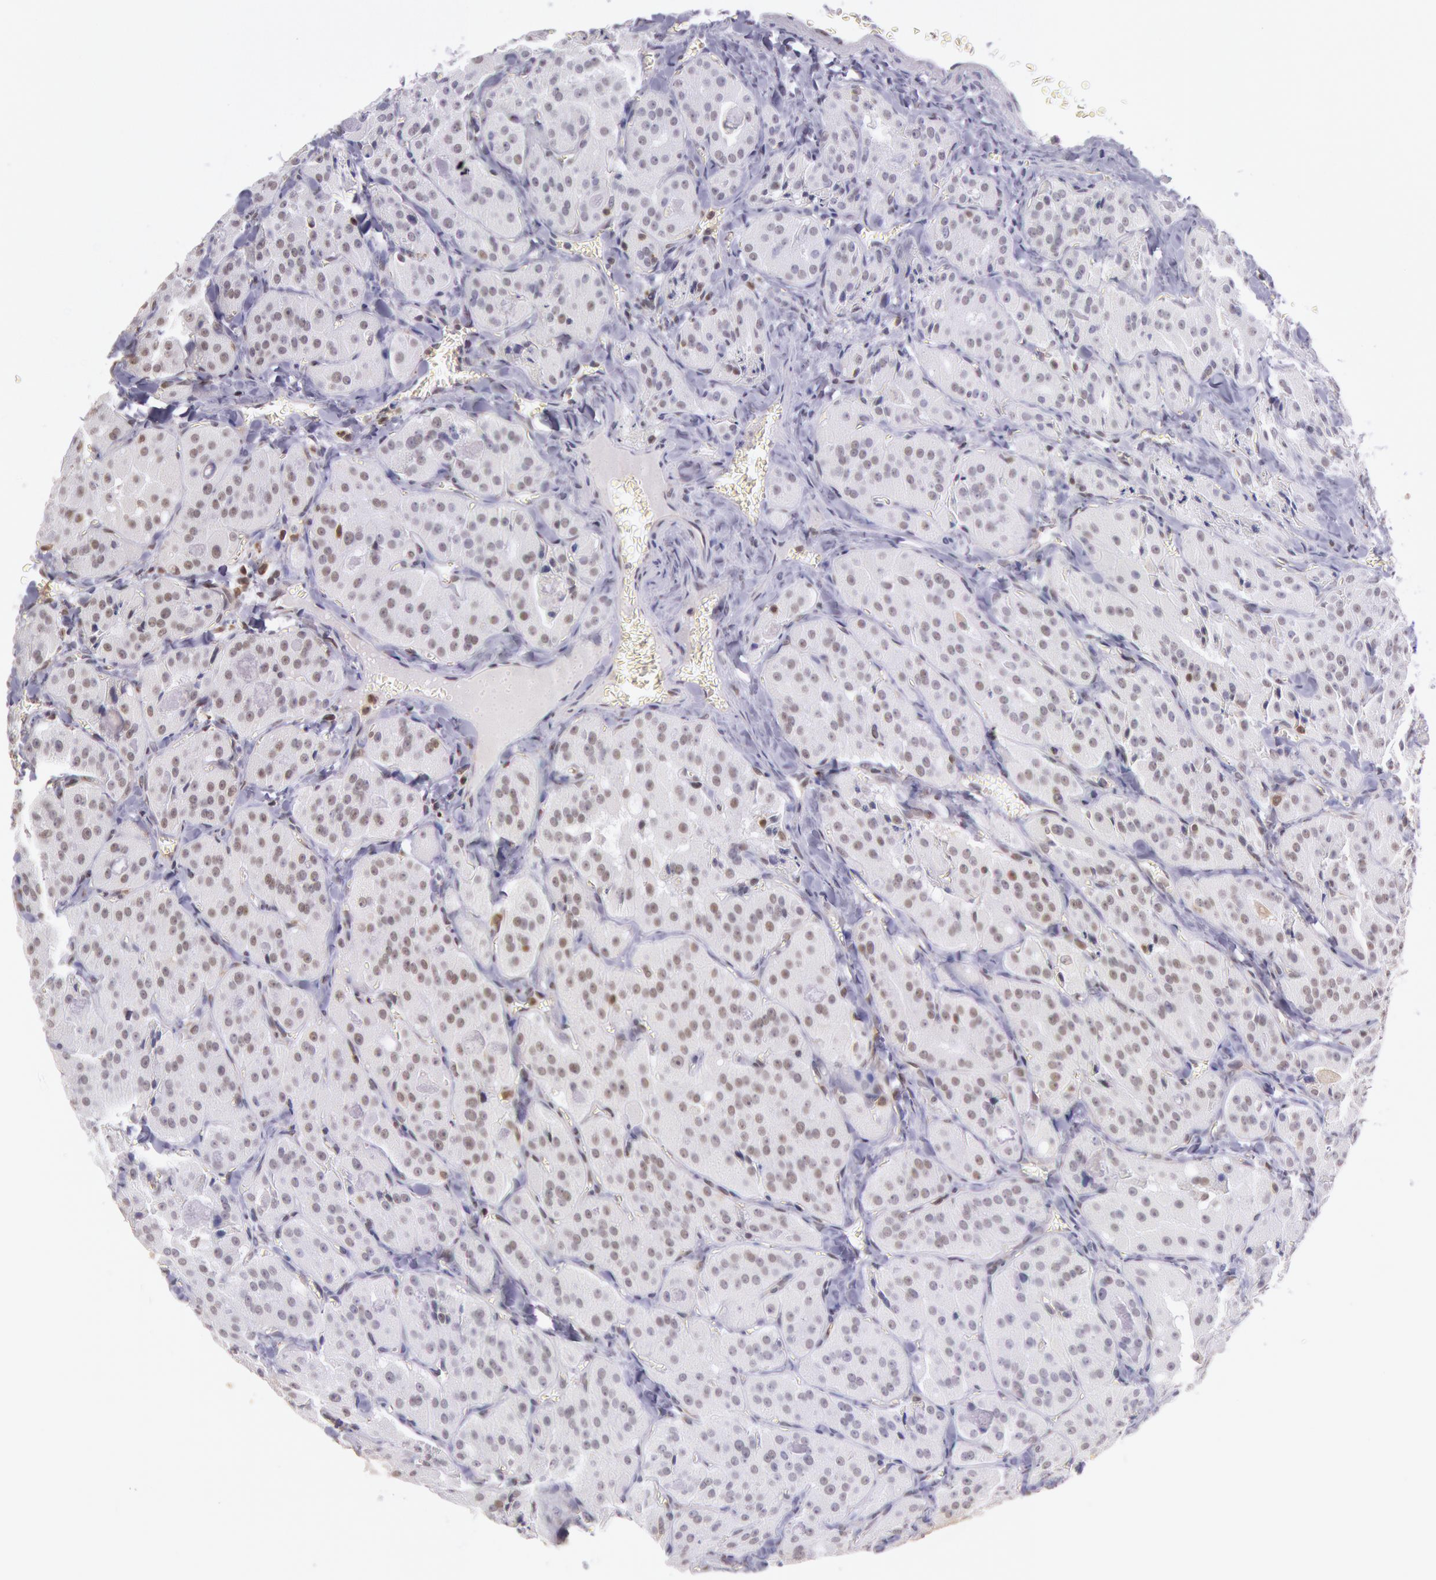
{"staining": {"intensity": "weak", "quantity": "<25%", "location": "nuclear"}, "tissue": "thyroid cancer", "cell_type": "Tumor cells", "image_type": "cancer", "snomed": [{"axis": "morphology", "description": "Carcinoma, NOS"}, {"axis": "topography", "description": "Thyroid gland"}], "caption": "Immunohistochemical staining of human thyroid cancer (carcinoma) displays no significant staining in tumor cells.", "gene": "HIF1A", "patient": {"sex": "male", "age": 76}}